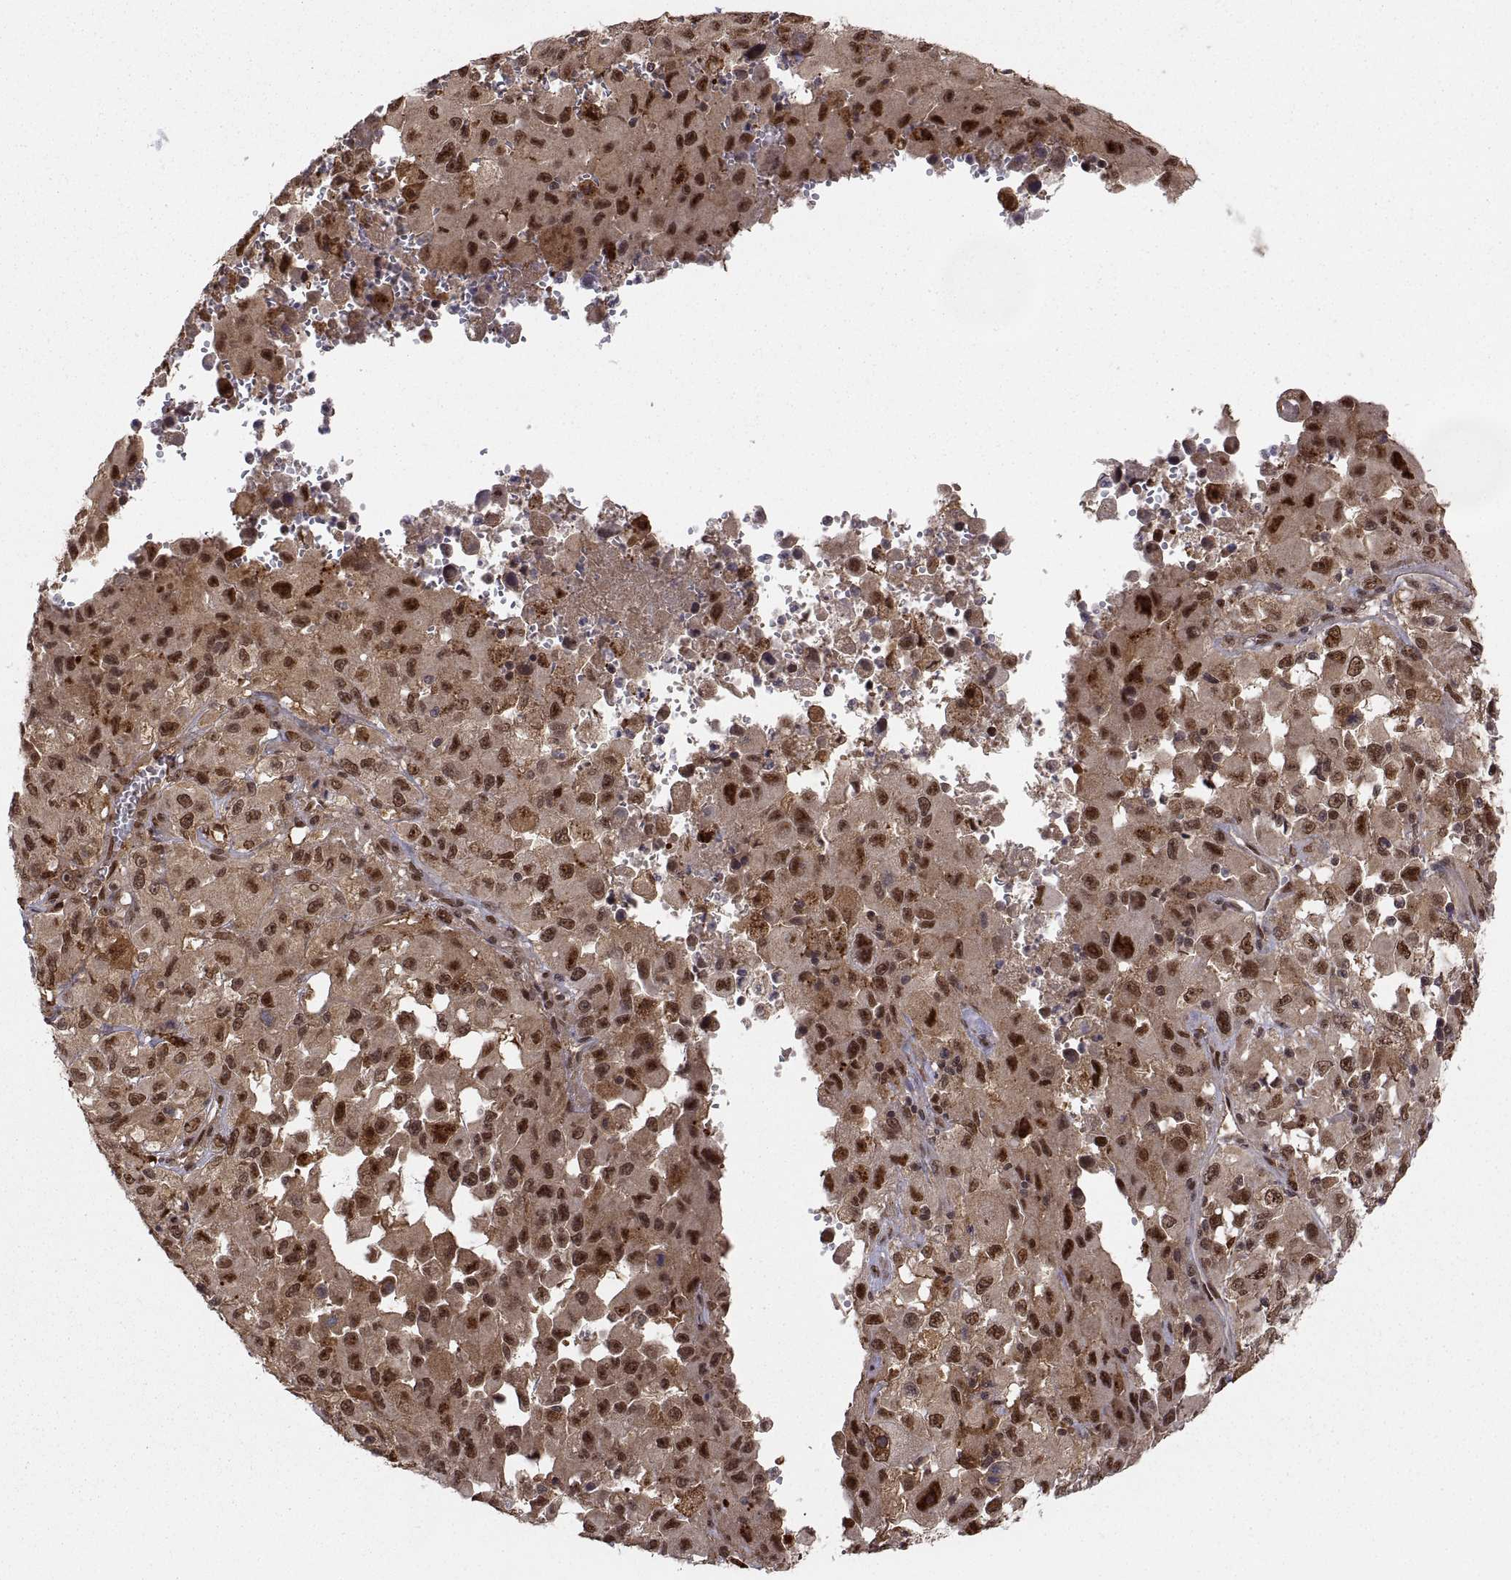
{"staining": {"intensity": "strong", "quantity": ">75%", "location": "cytoplasmic/membranous,nuclear"}, "tissue": "melanoma", "cell_type": "Tumor cells", "image_type": "cancer", "snomed": [{"axis": "morphology", "description": "Malignant melanoma, Metastatic site"}, {"axis": "topography", "description": "Soft tissue"}], "caption": "Melanoma stained for a protein (brown) demonstrates strong cytoplasmic/membranous and nuclear positive staining in about >75% of tumor cells.", "gene": "PSMC2", "patient": {"sex": "male", "age": 50}}